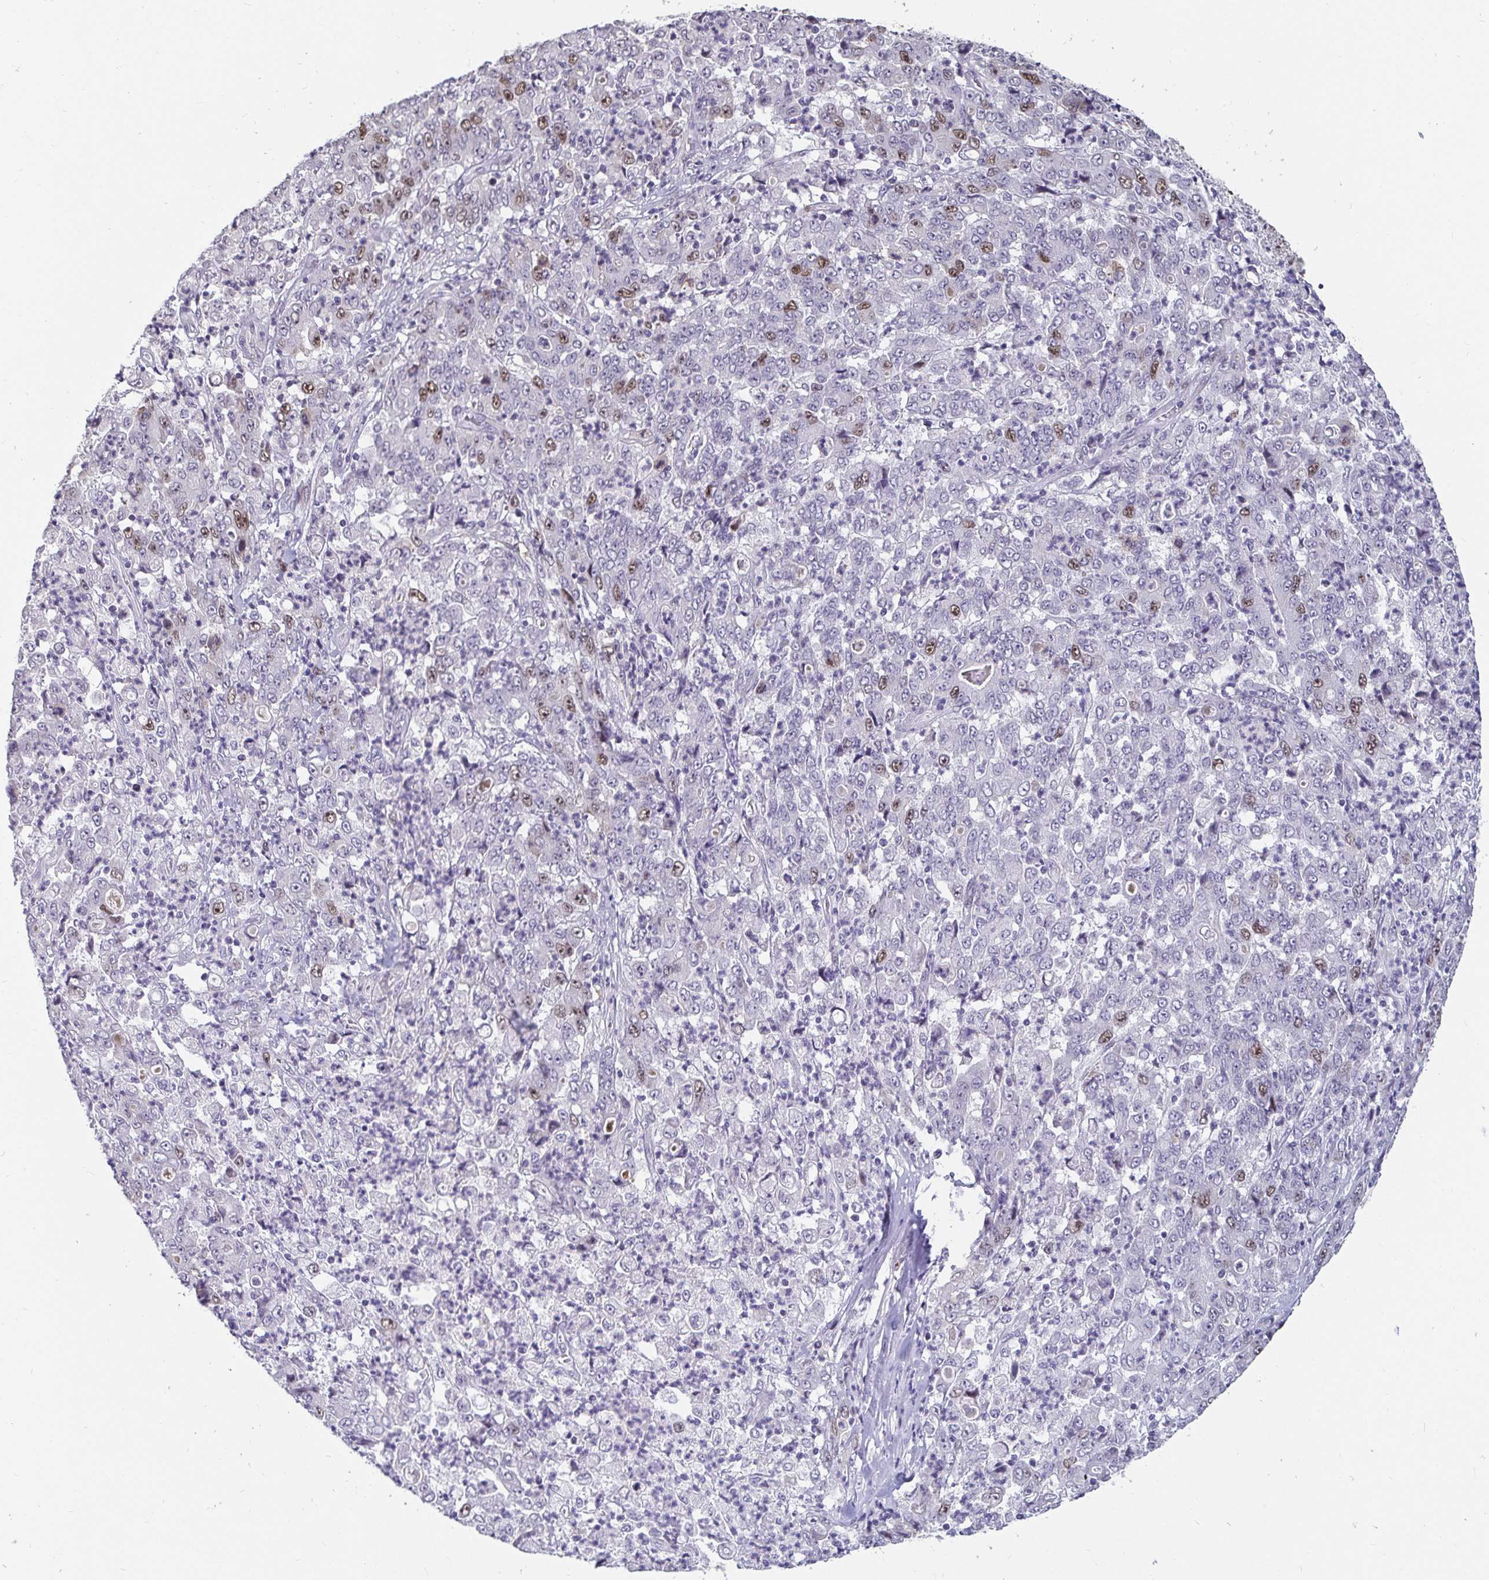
{"staining": {"intensity": "moderate", "quantity": "<25%", "location": "nuclear"}, "tissue": "stomach cancer", "cell_type": "Tumor cells", "image_type": "cancer", "snomed": [{"axis": "morphology", "description": "Adenocarcinoma, NOS"}, {"axis": "topography", "description": "Stomach, lower"}], "caption": "Immunohistochemical staining of human adenocarcinoma (stomach) displays moderate nuclear protein expression in approximately <25% of tumor cells.", "gene": "ANLN", "patient": {"sex": "female", "age": 71}}